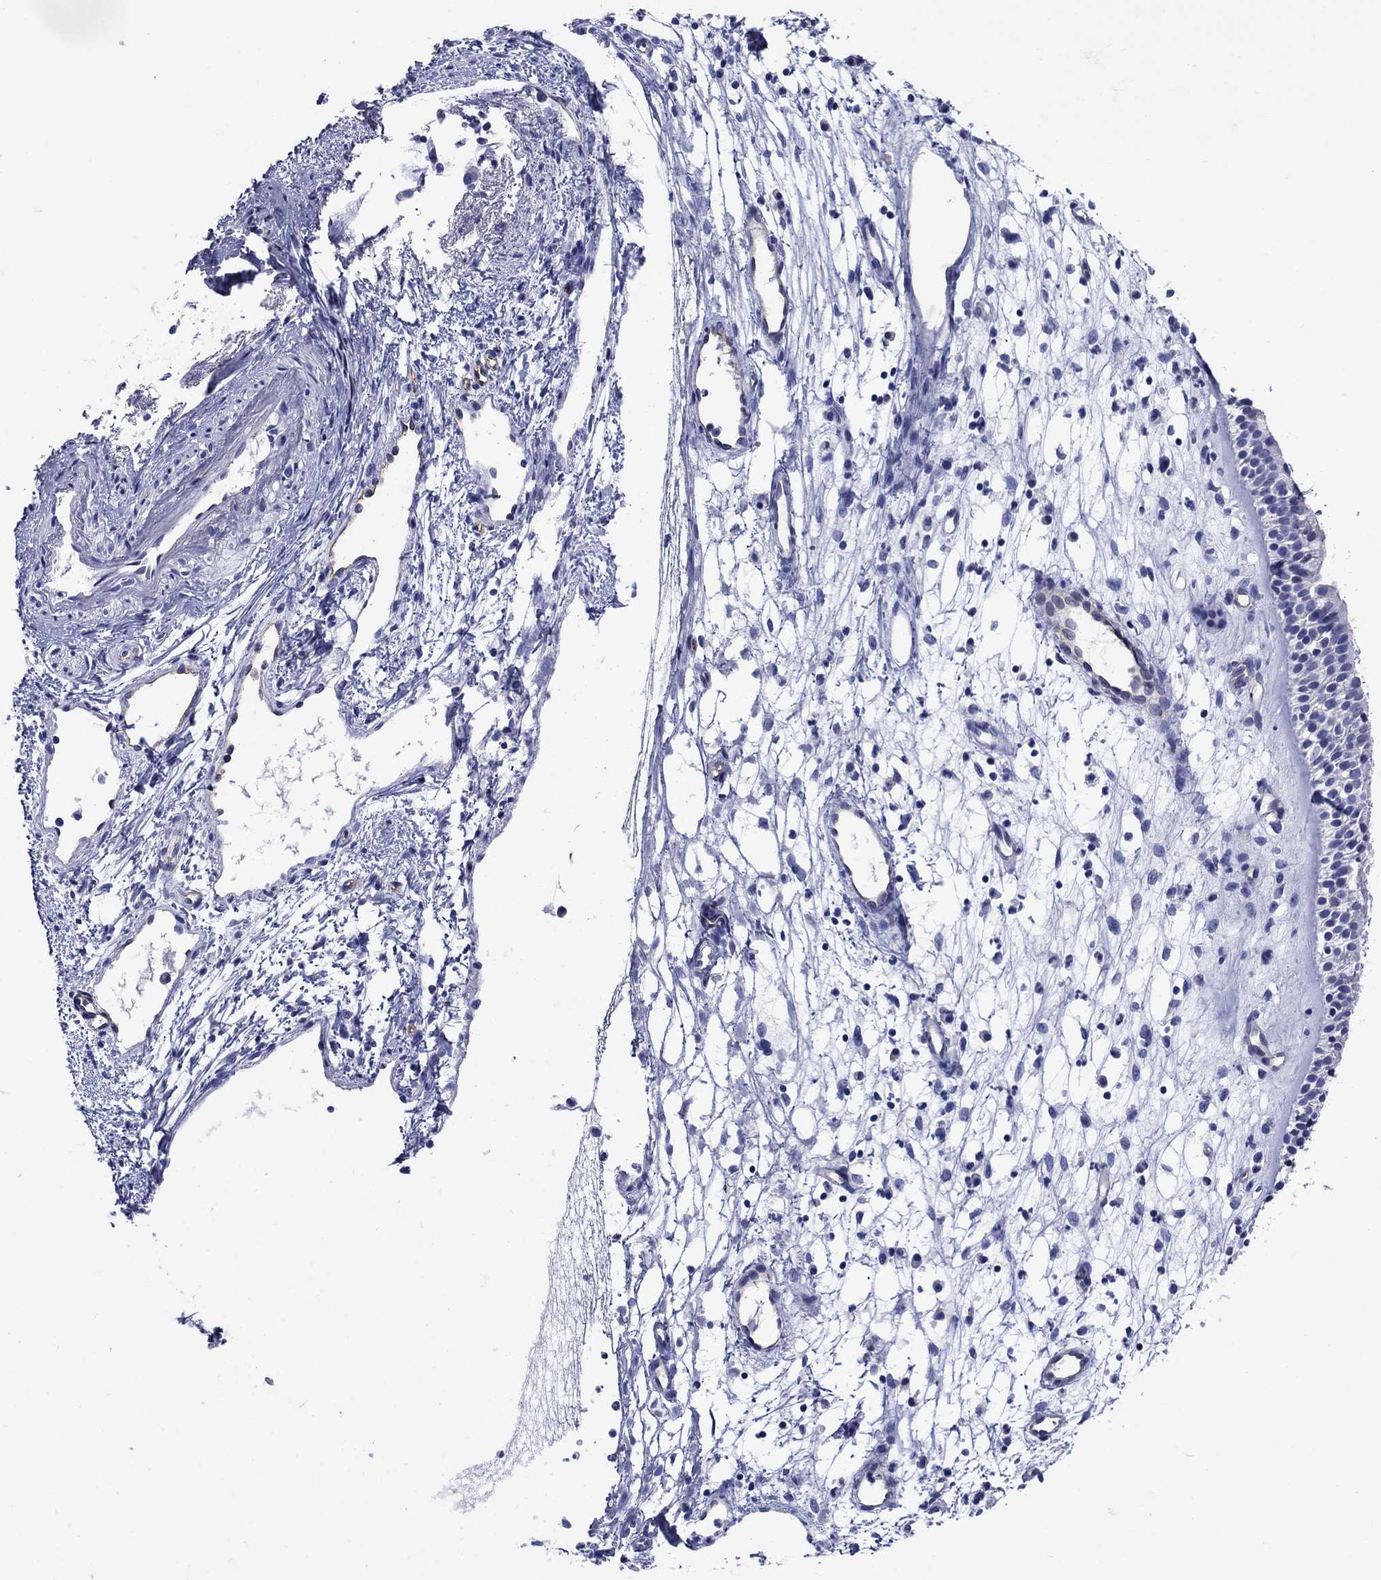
{"staining": {"intensity": "negative", "quantity": "none", "location": "none"}, "tissue": "nasopharynx", "cell_type": "Respiratory epithelial cells", "image_type": "normal", "snomed": [{"axis": "morphology", "description": "Normal tissue, NOS"}, {"axis": "morphology", "description": "Polyp, NOS"}, {"axis": "topography", "description": "Nasopharynx"}], "caption": "High magnification brightfield microscopy of normal nasopharynx stained with DAB (3,3'-diaminobenzidine) (brown) and counterstained with hematoxylin (blue): respiratory epithelial cells show no significant staining. Nuclei are stained in blue.", "gene": "SMCP", "patient": {"sex": "female", "age": 56}}